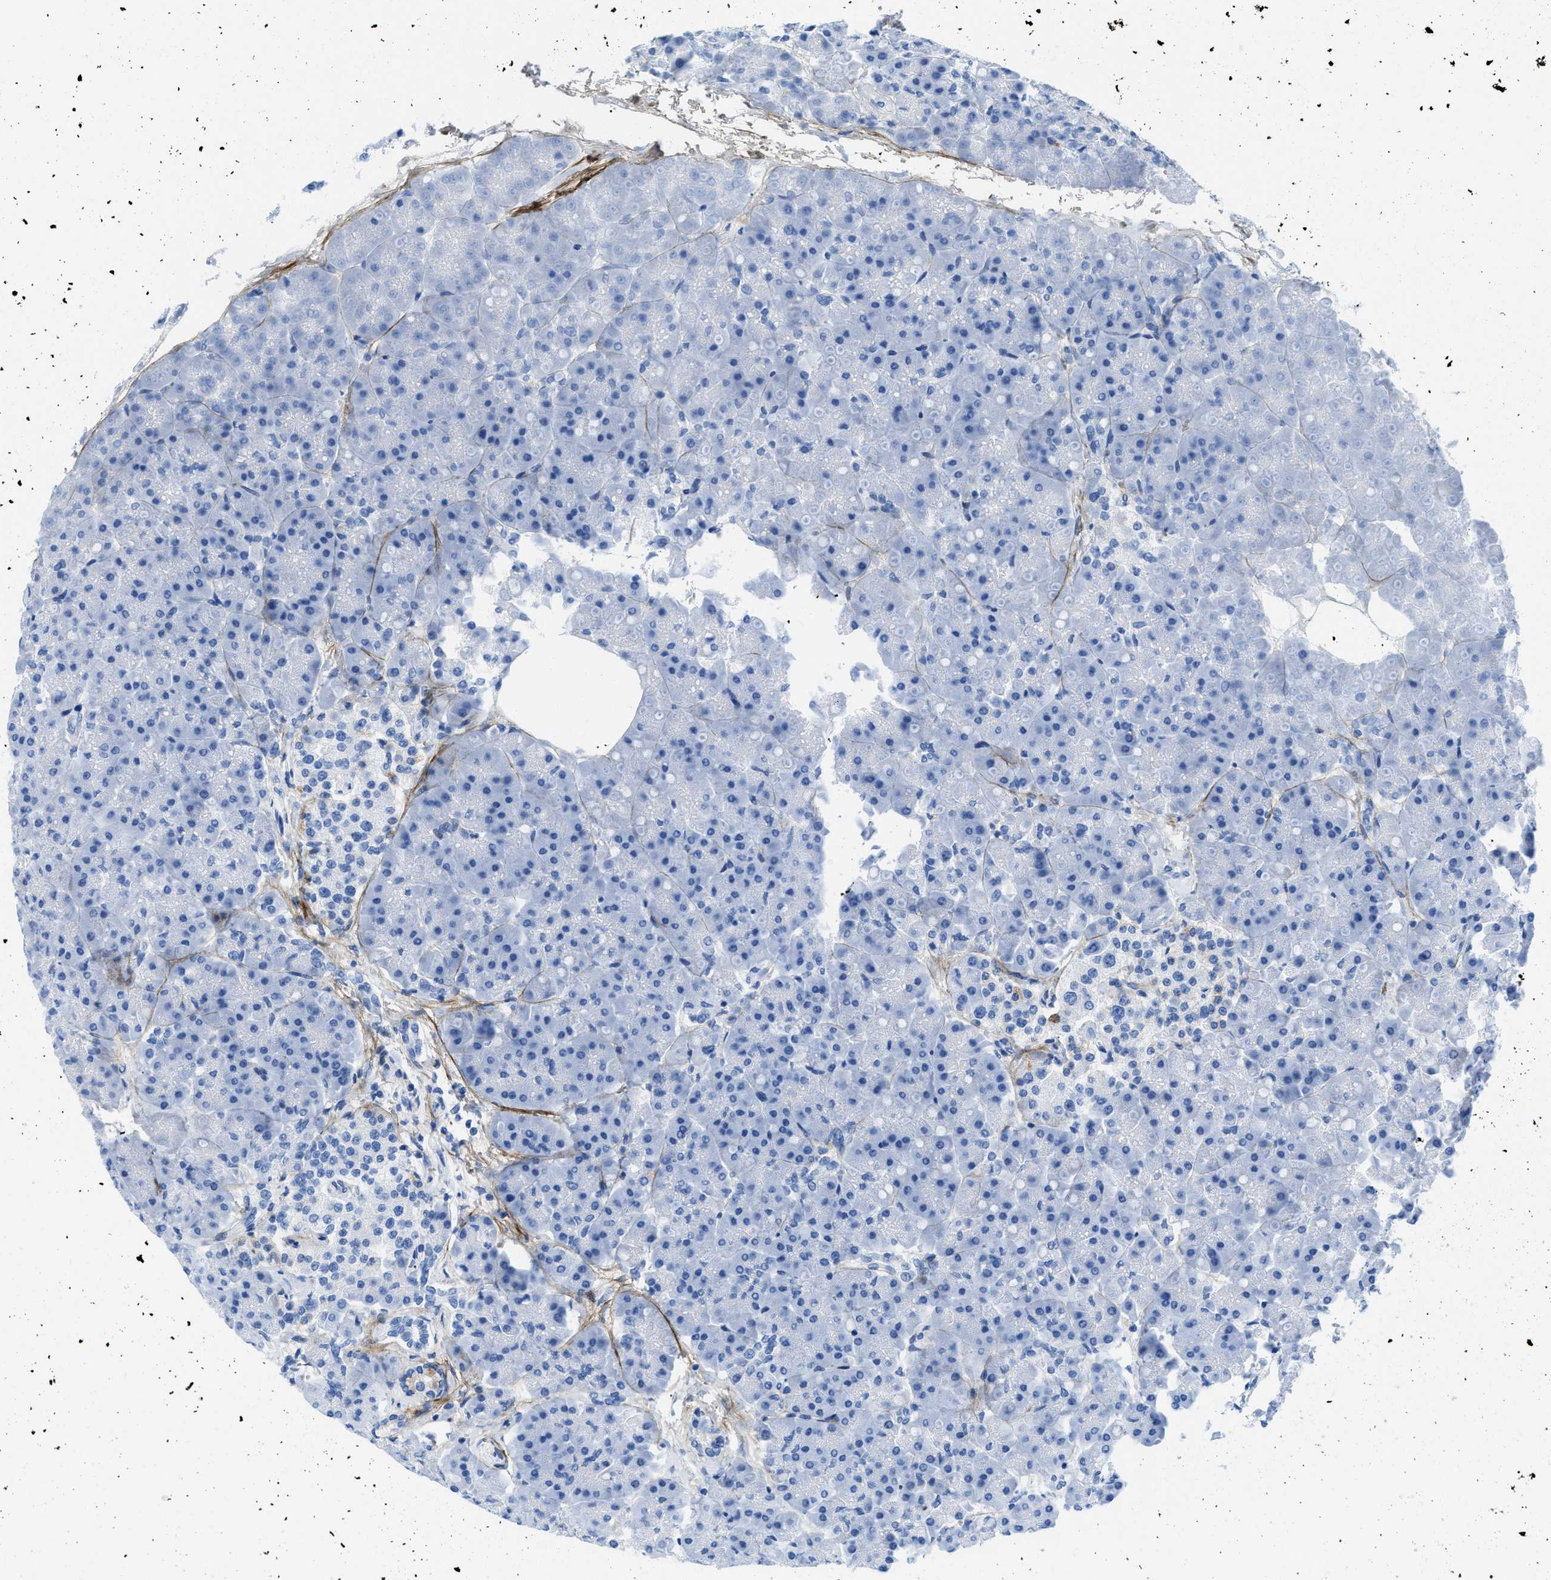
{"staining": {"intensity": "negative", "quantity": "none", "location": "none"}, "tissue": "pancreas", "cell_type": "Exocrine glandular cells", "image_type": "normal", "snomed": [{"axis": "morphology", "description": "Normal tissue, NOS"}, {"axis": "topography", "description": "Pancreas"}], "caption": "High power microscopy micrograph of an IHC micrograph of benign pancreas, revealing no significant expression in exocrine glandular cells.", "gene": "COL3A1", "patient": {"sex": "female", "age": 70}}